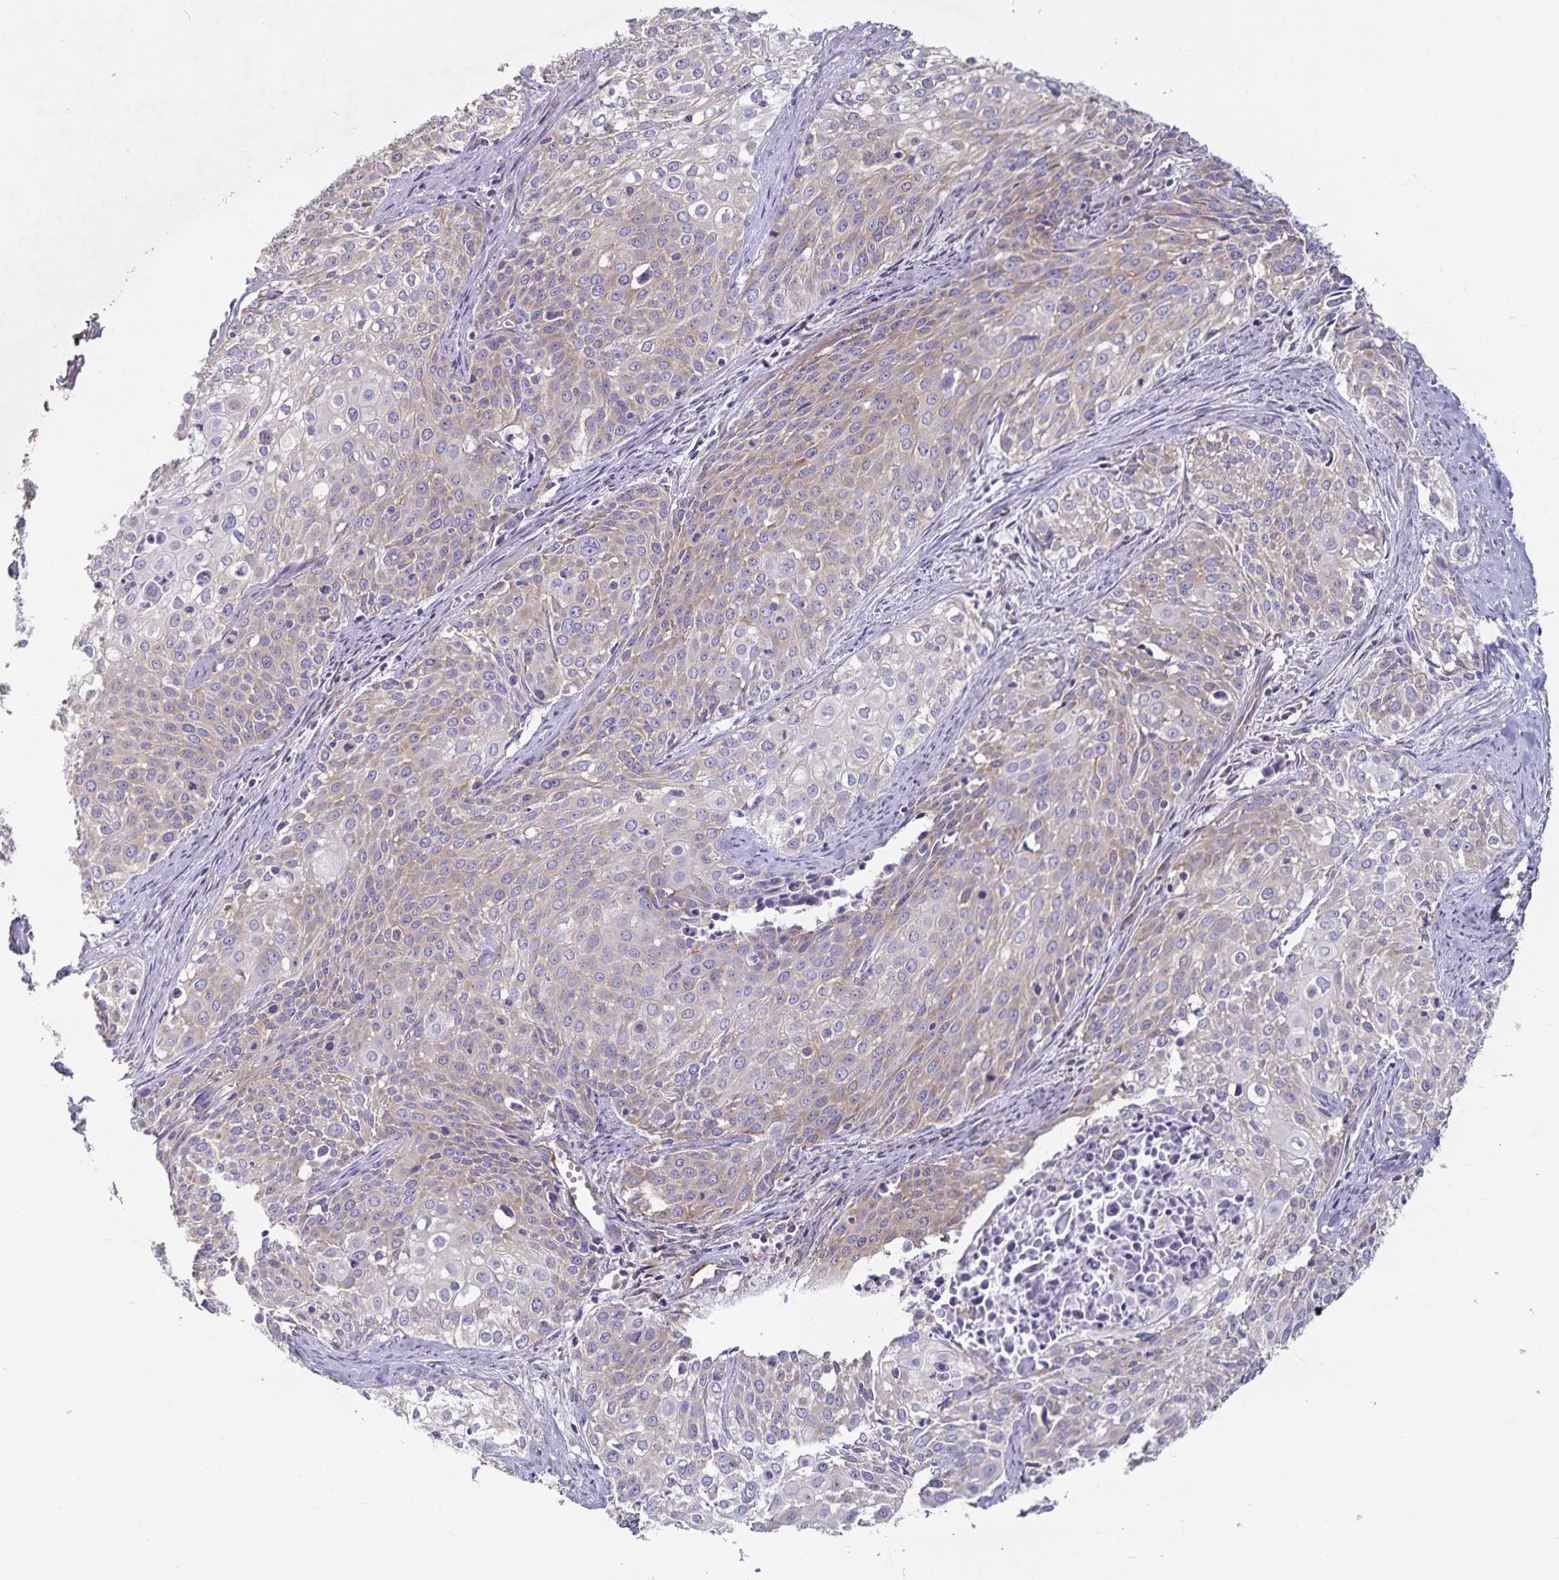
{"staining": {"intensity": "weak", "quantity": ">75%", "location": "cytoplasmic/membranous"}, "tissue": "cervical cancer", "cell_type": "Tumor cells", "image_type": "cancer", "snomed": [{"axis": "morphology", "description": "Squamous cell carcinoma, NOS"}, {"axis": "topography", "description": "Cervix"}], "caption": "Protein staining of cervical squamous cell carcinoma tissue reveals weak cytoplasmic/membranous expression in about >75% of tumor cells. (brown staining indicates protein expression, while blue staining denotes nuclei).", "gene": "FAM120A", "patient": {"sex": "female", "age": 39}}